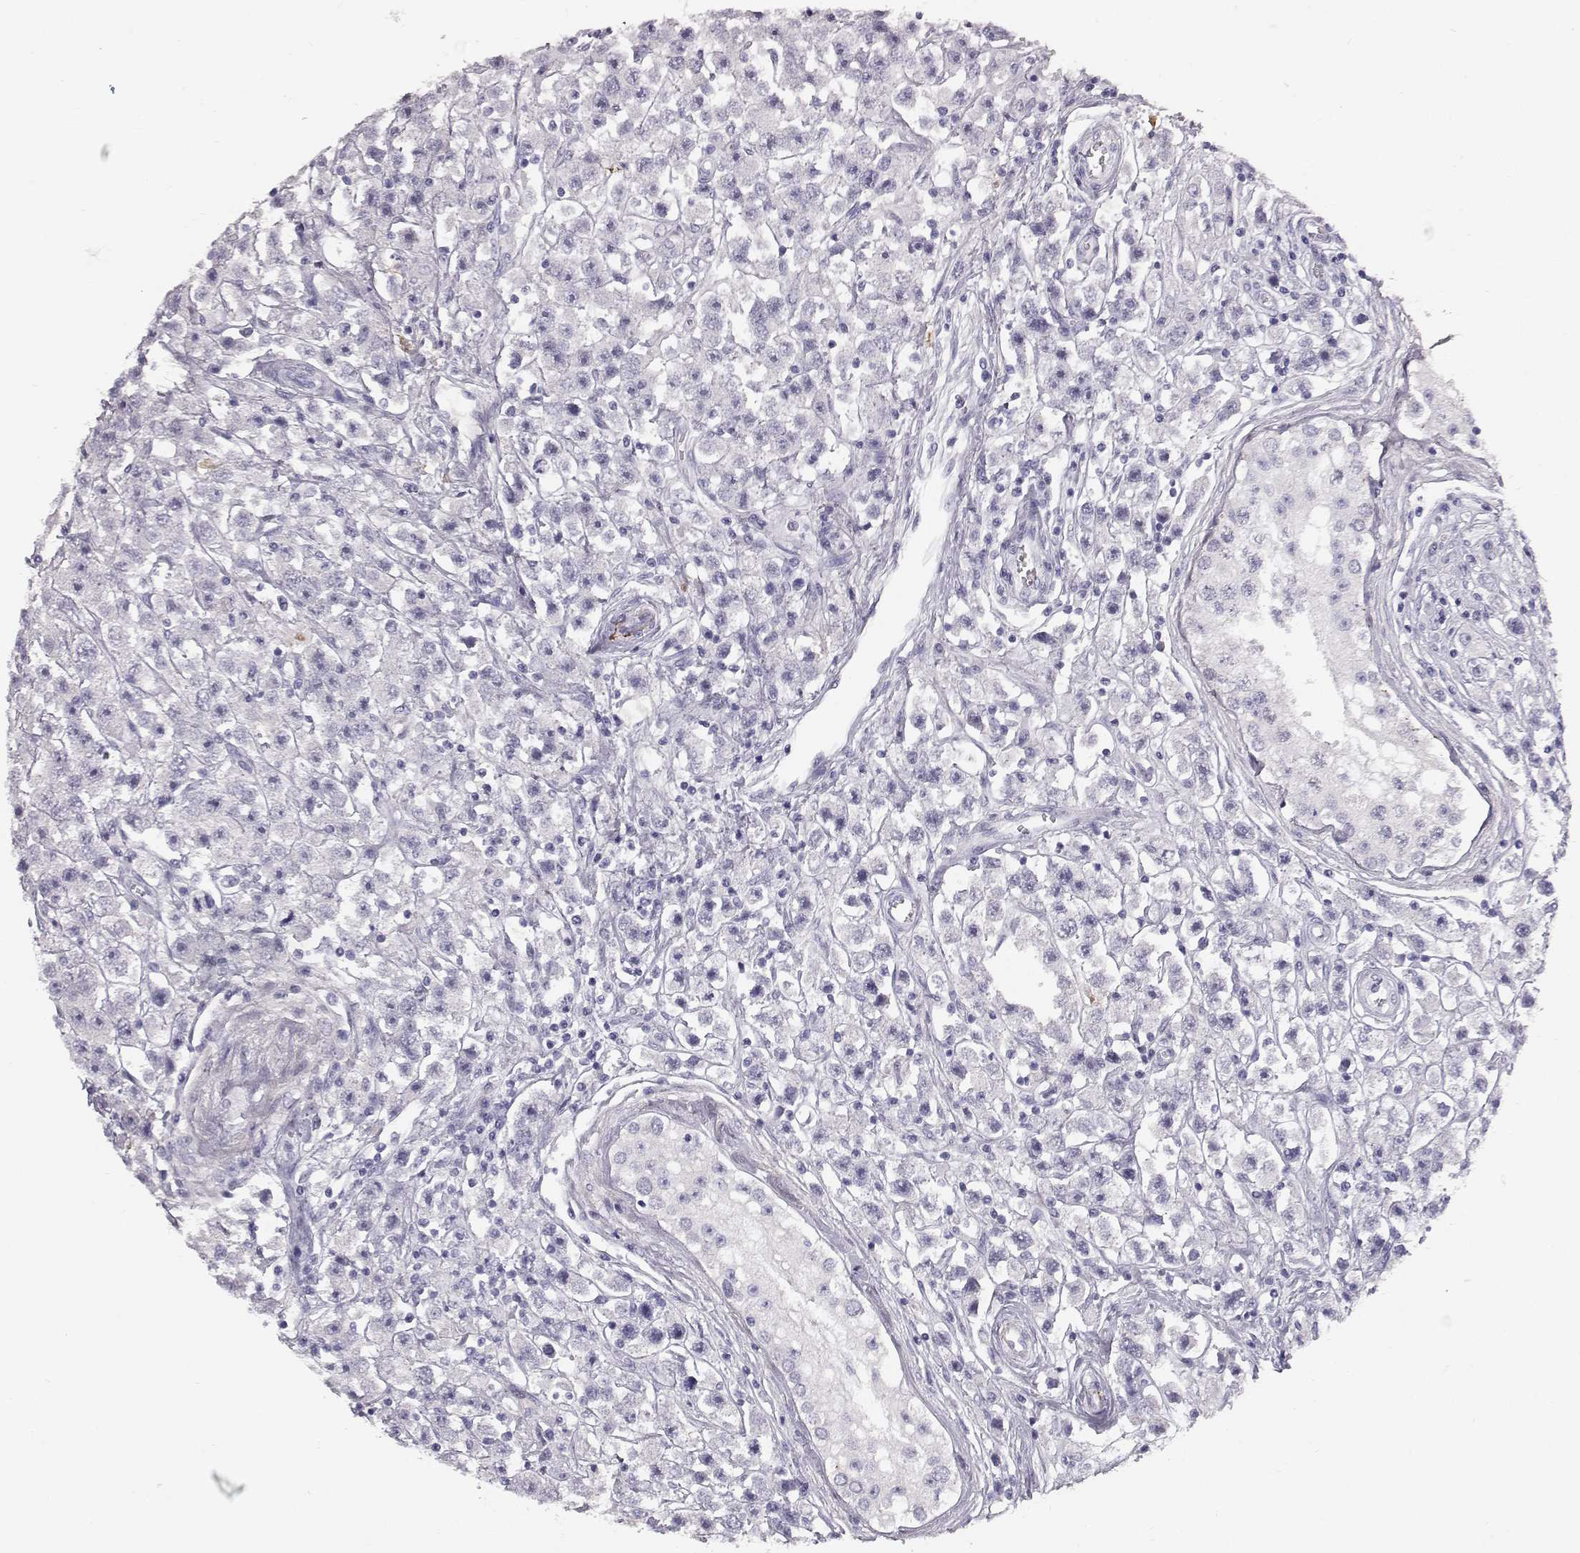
{"staining": {"intensity": "negative", "quantity": "none", "location": "none"}, "tissue": "testis cancer", "cell_type": "Tumor cells", "image_type": "cancer", "snomed": [{"axis": "morphology", "description": "Seminoma, NOS"}, {"axis": "topography", "description": "Testis"}], "caption": "A micrograph of testis cancer (seminoma) stained for a protein demonstrates no brown staining in tumor cells.", "gene": "KRTAP16-1", "patient": {"sex": "male", "age": 45}}